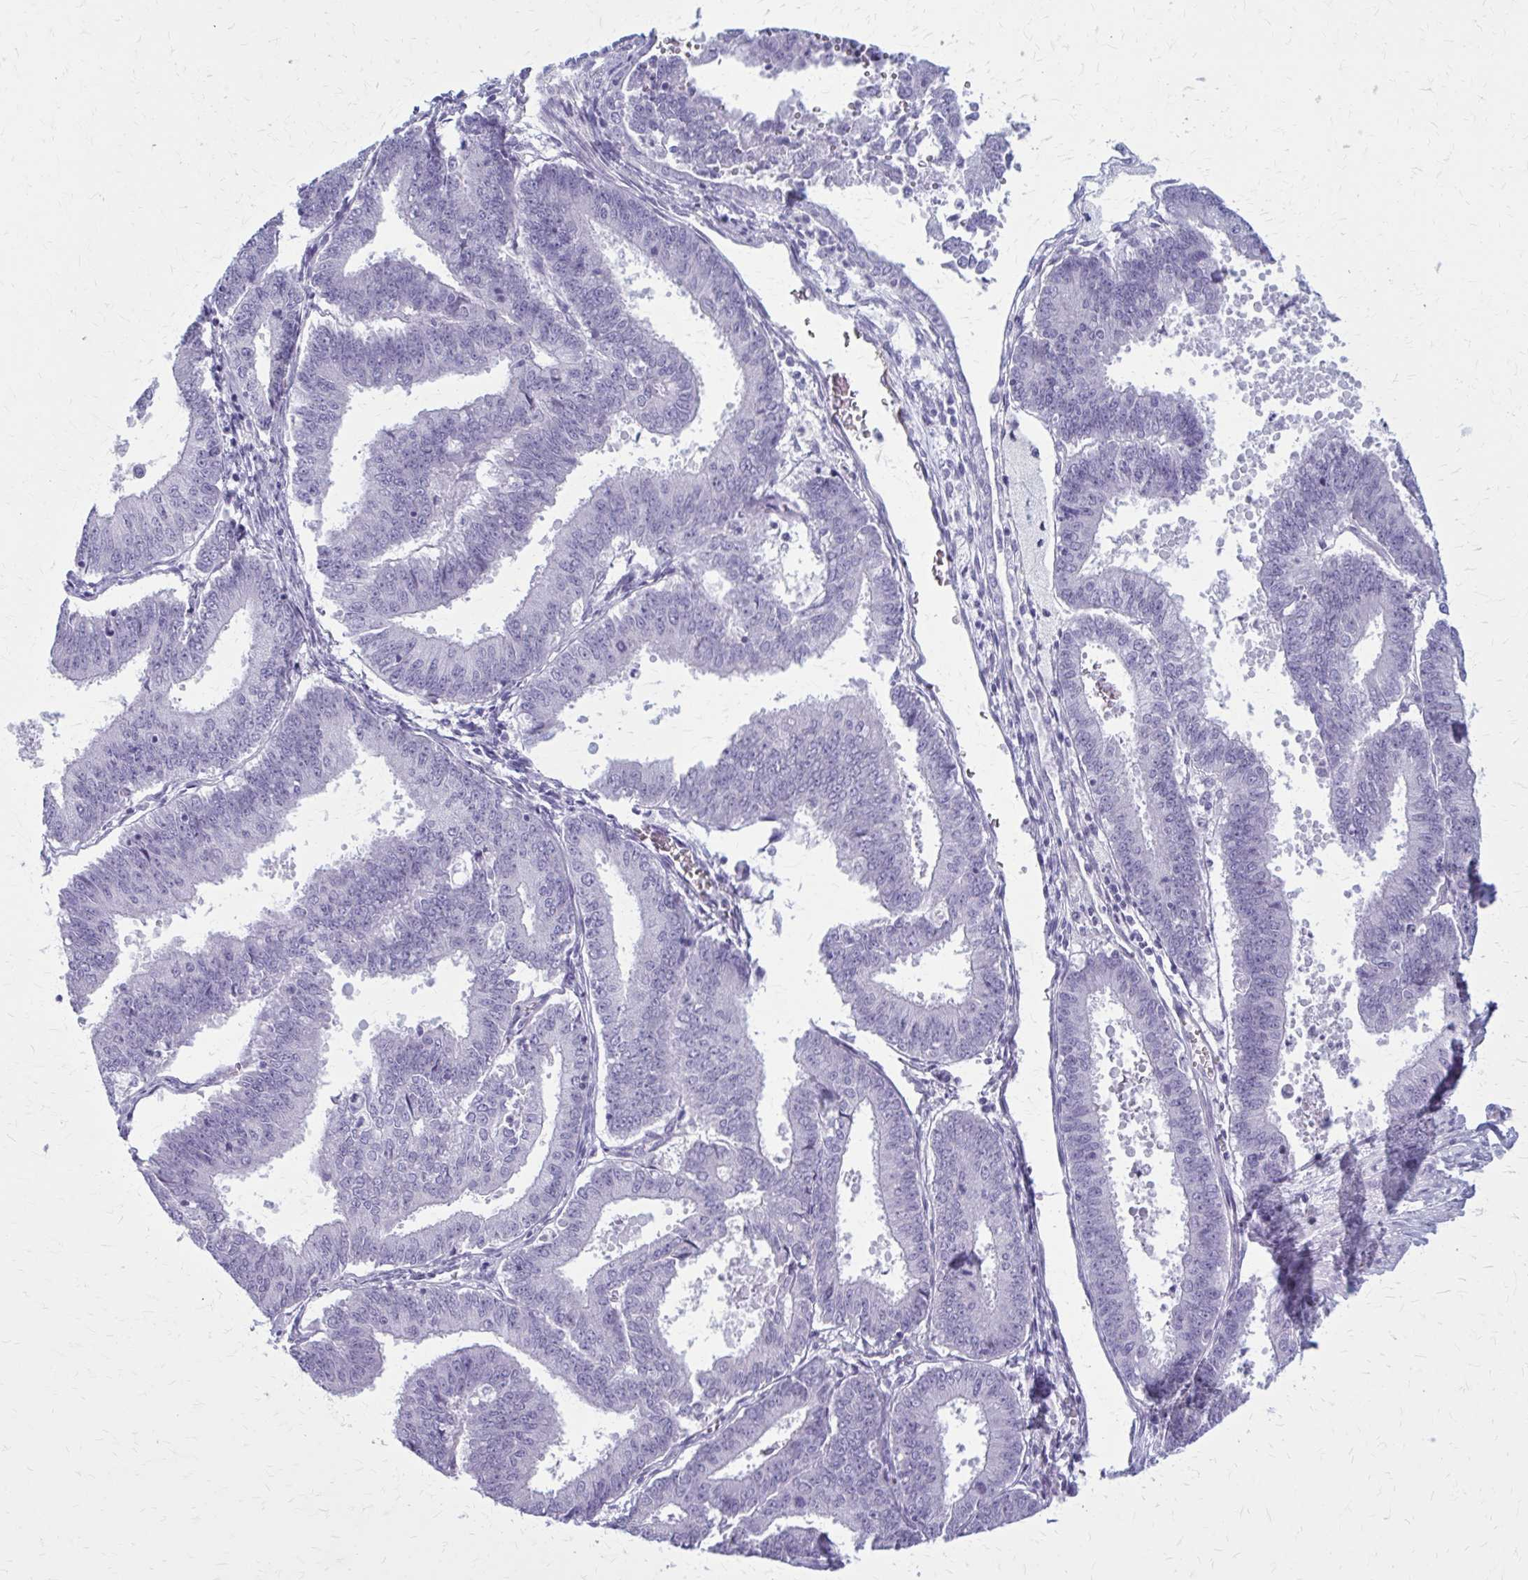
{"staining": {"intensity": "negative", "quantity": "none", "location": "none"}, "tissue": "endometrial cancer", "cell_type": "Tumor cells", "image_type": "cancer", "snomed": [{"axis": "morphology", "description": "Adenocarcinoma, NOS"}, {"axis": "topography", "description": "Endometrium"}], "caption": "Protein analysis of endometrial cancer (adenocarcinoma) demonstrates no significant expression in tumor cells.", "gene": "CASQ2", "patient": {"sex": "female", "age": 73}}